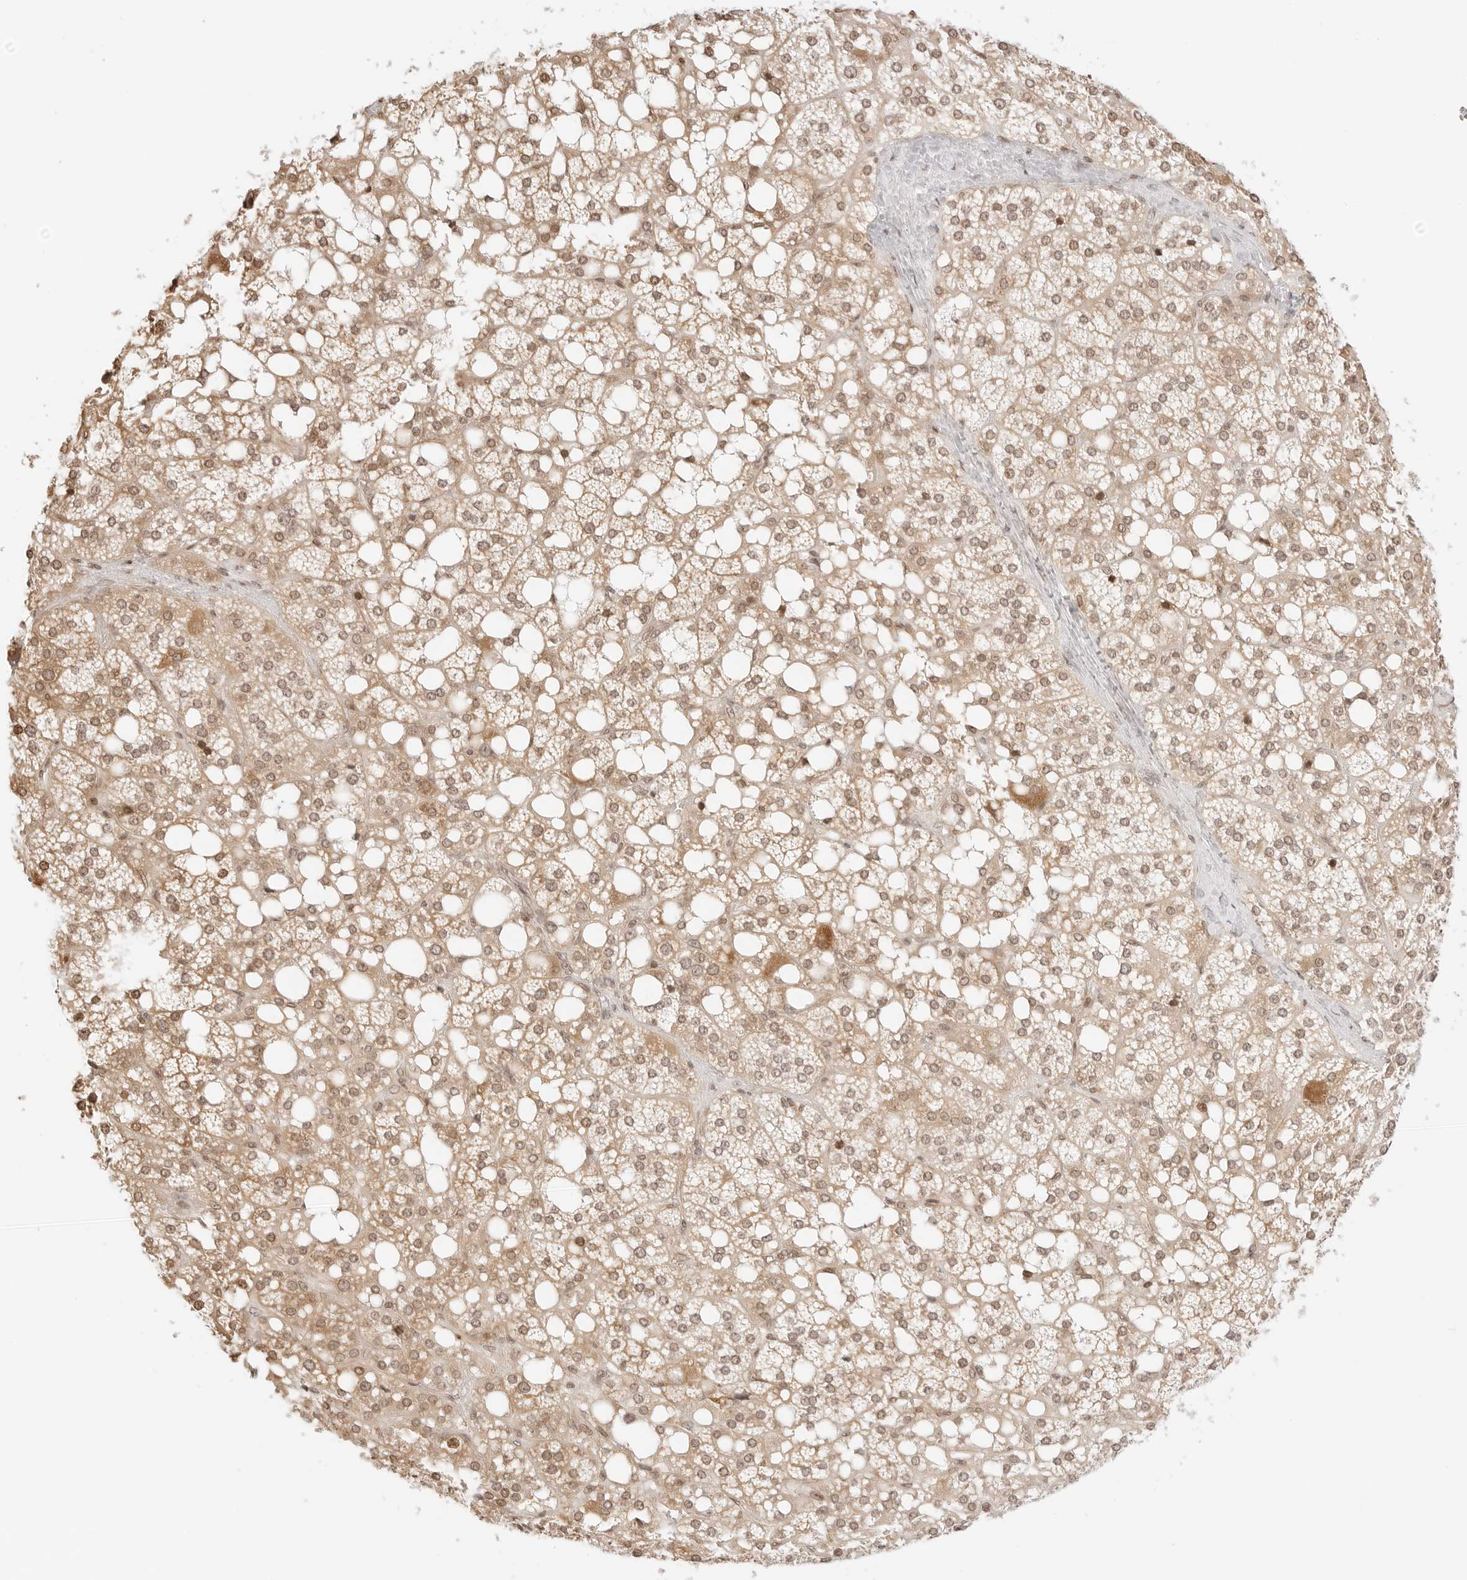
{"staining": {"intensity": "moderate", "quantity": ">75%", "location": "cytoplasmic/membranous,nuclear"}, "tissue": "adrenal gland", "cell_type": "Glandular cells", "image_type": "normal", "snomed": [{"axis": "morphology", "description": "Normal tissue, NOS"}, {"axis": "topography", "description": "Adrenal gland"}], "caption": "Glandular cells show medium levels of moderate cytoplasmic/membranous,nuclear expression in approximately >75% of cells in benign adrenal gland. (DAB (3,3'-diaminobenzidine) IHC, brown staining for protein, blue staining for nuclei).", "gene": "RPS6KL1", "patient": {"sex": "female", "age": 59}}